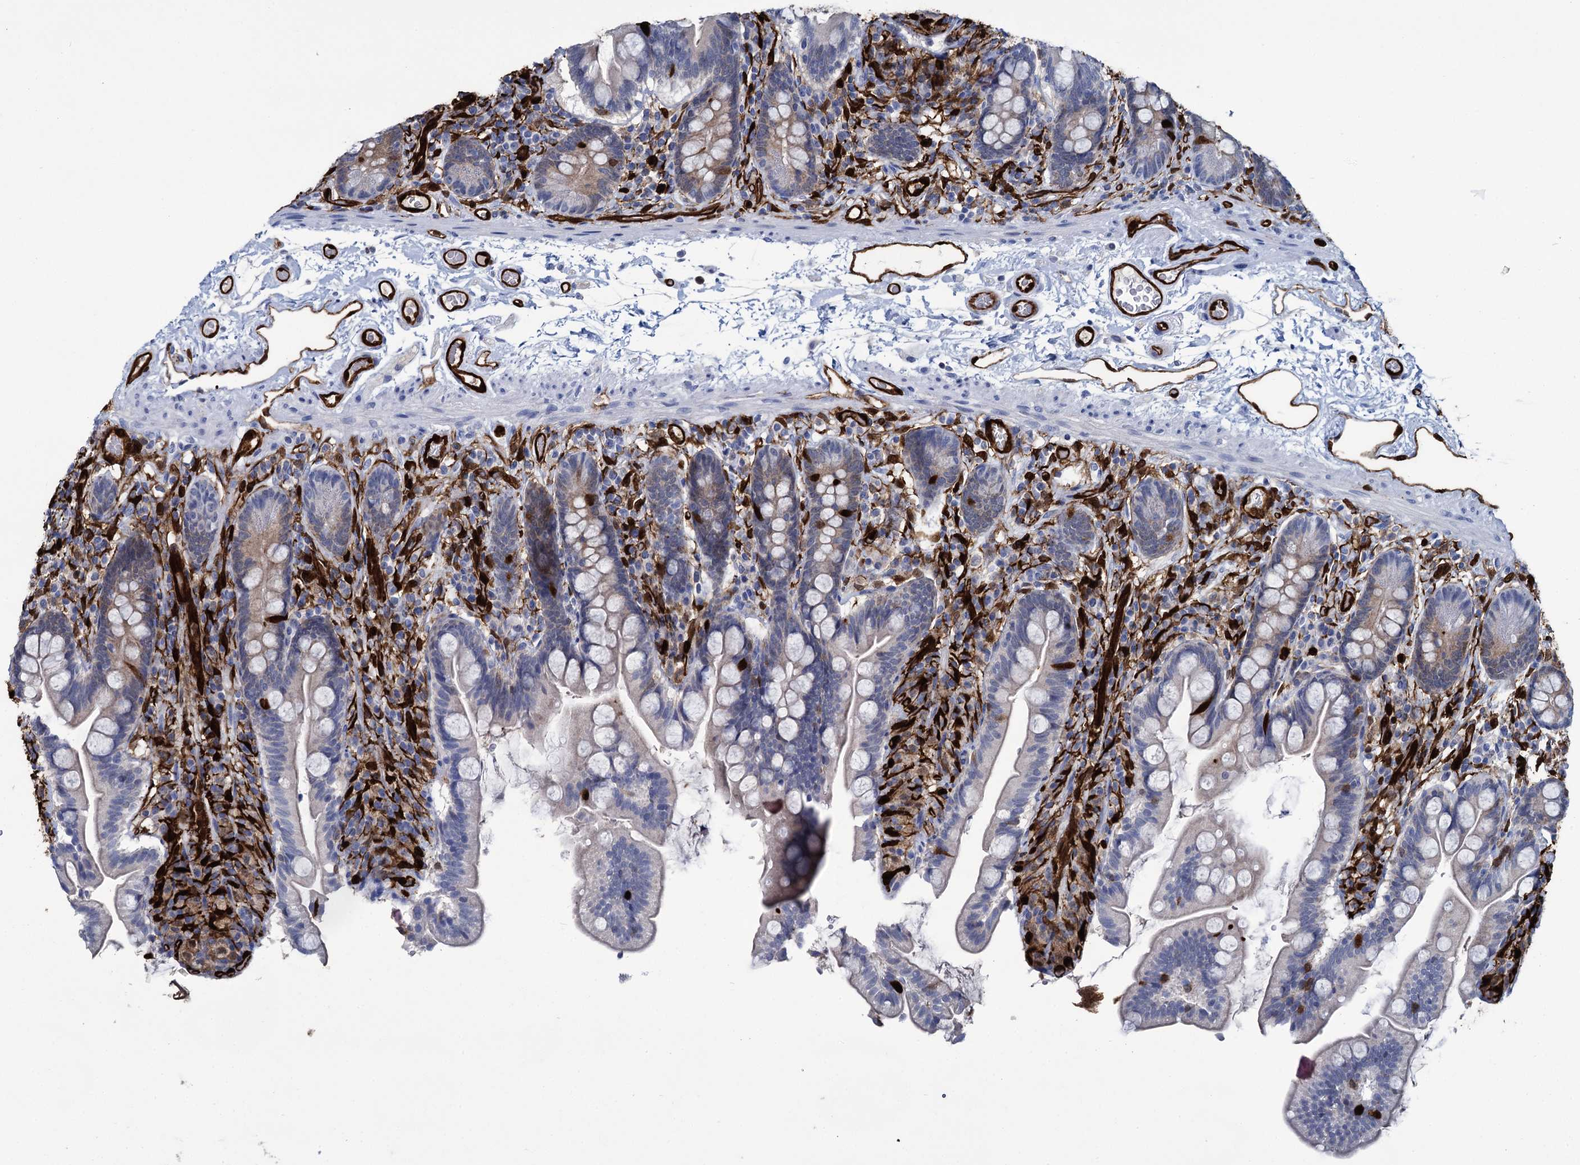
{"staining": {"intensity": "moderate", "quantity": "<25%", "location": "cytoplasmic/membranous"}, "tissue": "small intestine", "cell_type": "Glandular cells", "image_type": "normal", "snomed": [{"axis": "morphology", "description": "Normal tissue, NOS"}, {"axis": "topography", "description": "Small intestine"}], "caption": "A micrograph of small intestine stained for a protein displays moderate cytoplasmic/membranous brown staining in glandular cells. (IHC, brightfield microscopy, high magnification).", "gene": "FABP5", "patient": {"sex": "female", "age": 64}}